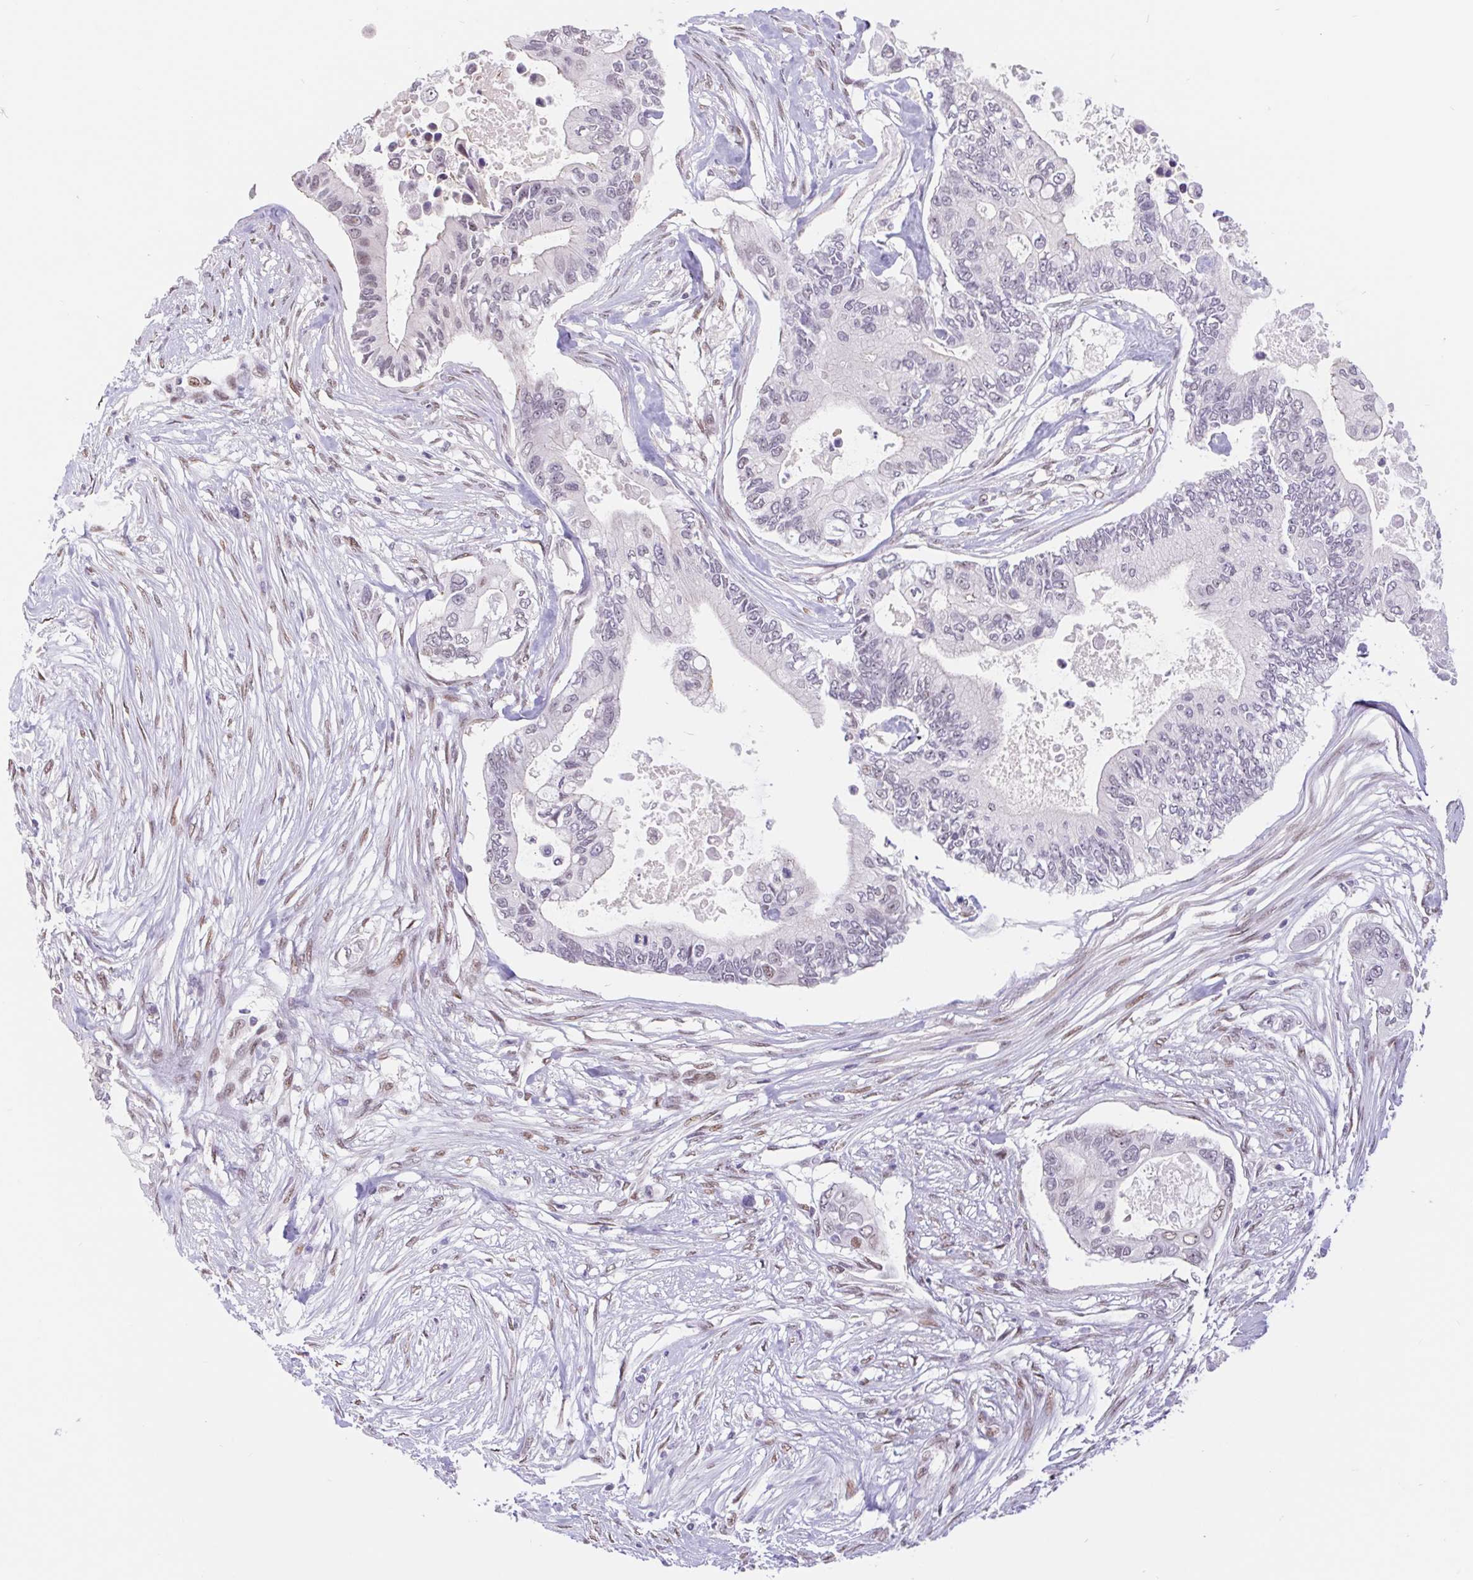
{"staining": {"intensity": "negative", "quantity": "none", "location": "none"}, "tissue": "pancreatic cancer", "cell_type": "Tumor cells", "image_type": "cancer", "snomed": [{"axis": "morphology", "description": "Adenocarcinoma, NOS"}, {"axis": "topography", "description": "Pancreas"}], "caption": "Human pancreatic cancer stained for a protein using immunohistochemistry reveals no staining in tumor cells.", "gene": "CAND1", "patient": {"sex": "female", "age": 63}}